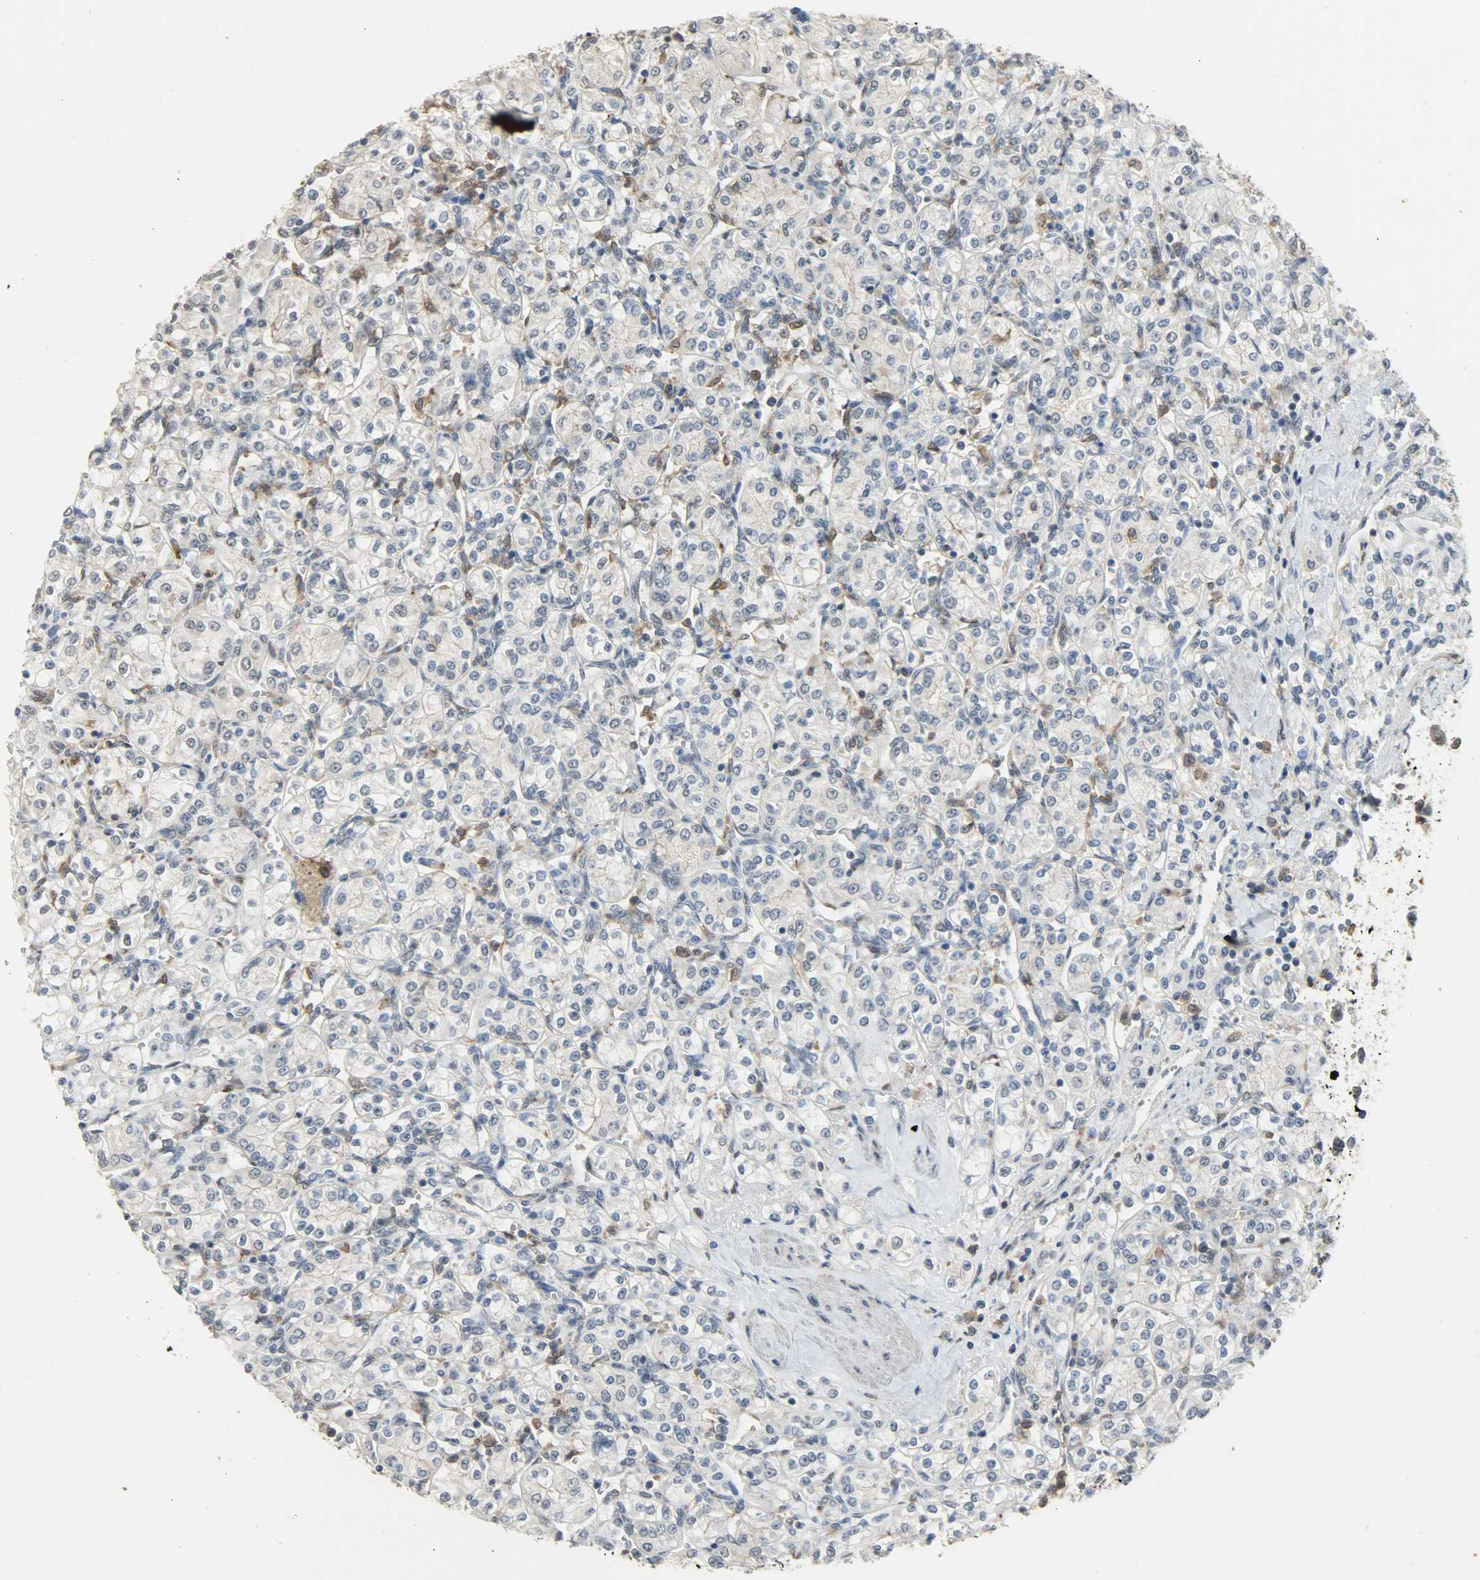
{"staining": {"intensity": "negative", "quantity": "none", "location": "none"}, "tissue": "renal cancer", "cell_type": "Tumor cells", "image_type": "cancer", "snomed": [{"axis": "morphology", "description": "Adenocarcinoma, NOS"}, {"axis": "topography", "description": "Kidney"}], "caption": "A high-resolution histopathology image shows immunohistochemistry (IHC) staining of renal cancer, which exhibits no significant expression in tumor cells.", "gene": "SKAP2", "patient": {"sex": "male", "age": 77}}